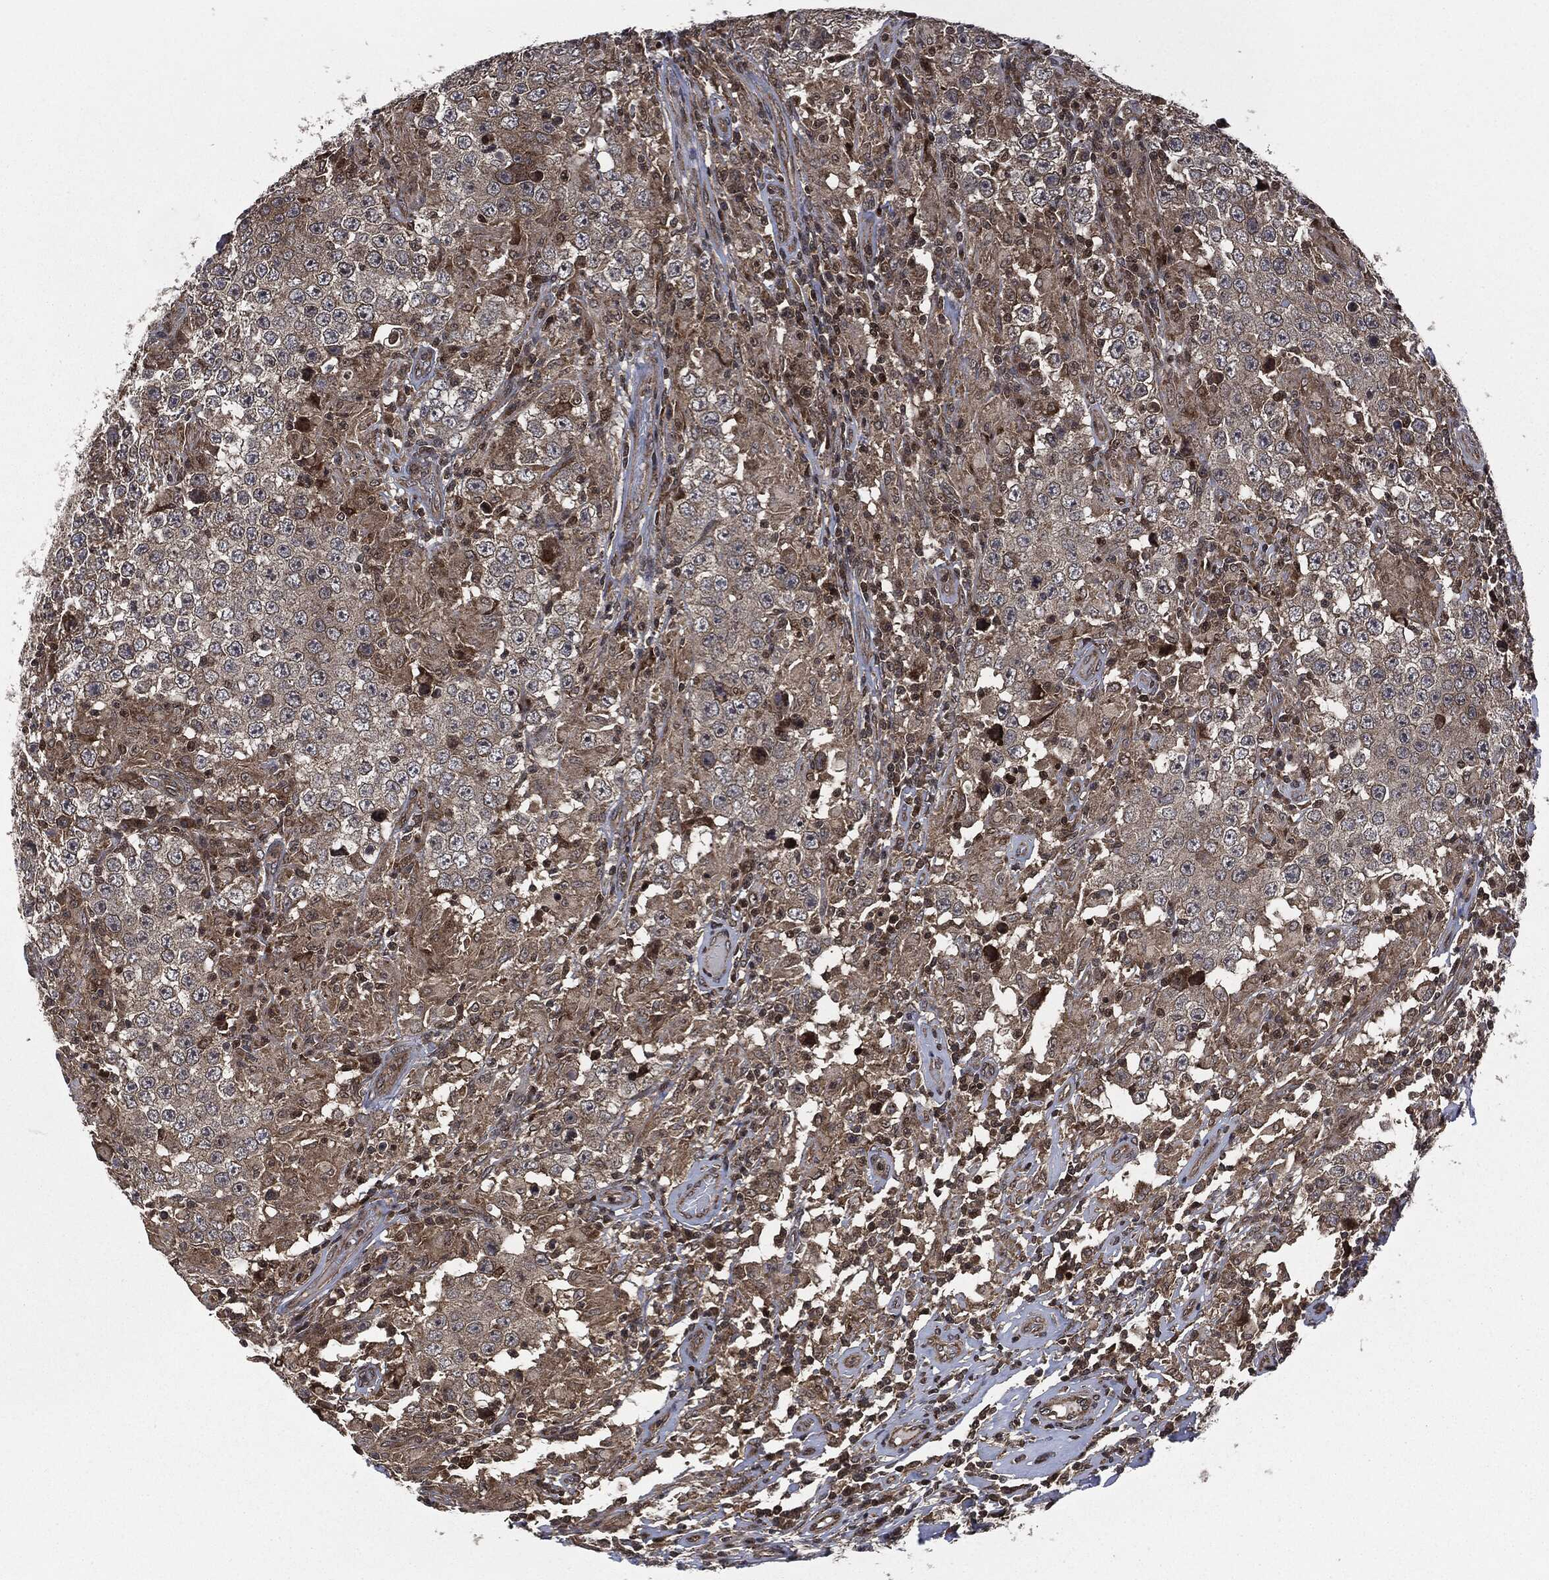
{"staining": {"intensity": "moderate", "quantity": "<25%", "location": "cytoplasmic/membranous"}, "tissue": "testis cancer", "cell_type": "Tumor cells", "image_type": "cancer", "snomed": [{"axis": "morphology", "description": "Seminoma, NOS"}, {"axis": "morphology", "description": "Carcinoma, Embryonal, NOS"}, {"axis": "topography", "description": "Testis"}], "caption": "Brown immunohistochemical staining in testis cancer exhibits moderate cytoplasmic/membranous positivity in approximately <25% of tumor cells.", "gene": "HRAS", "patient": {"sex": "male", "age": 41}}